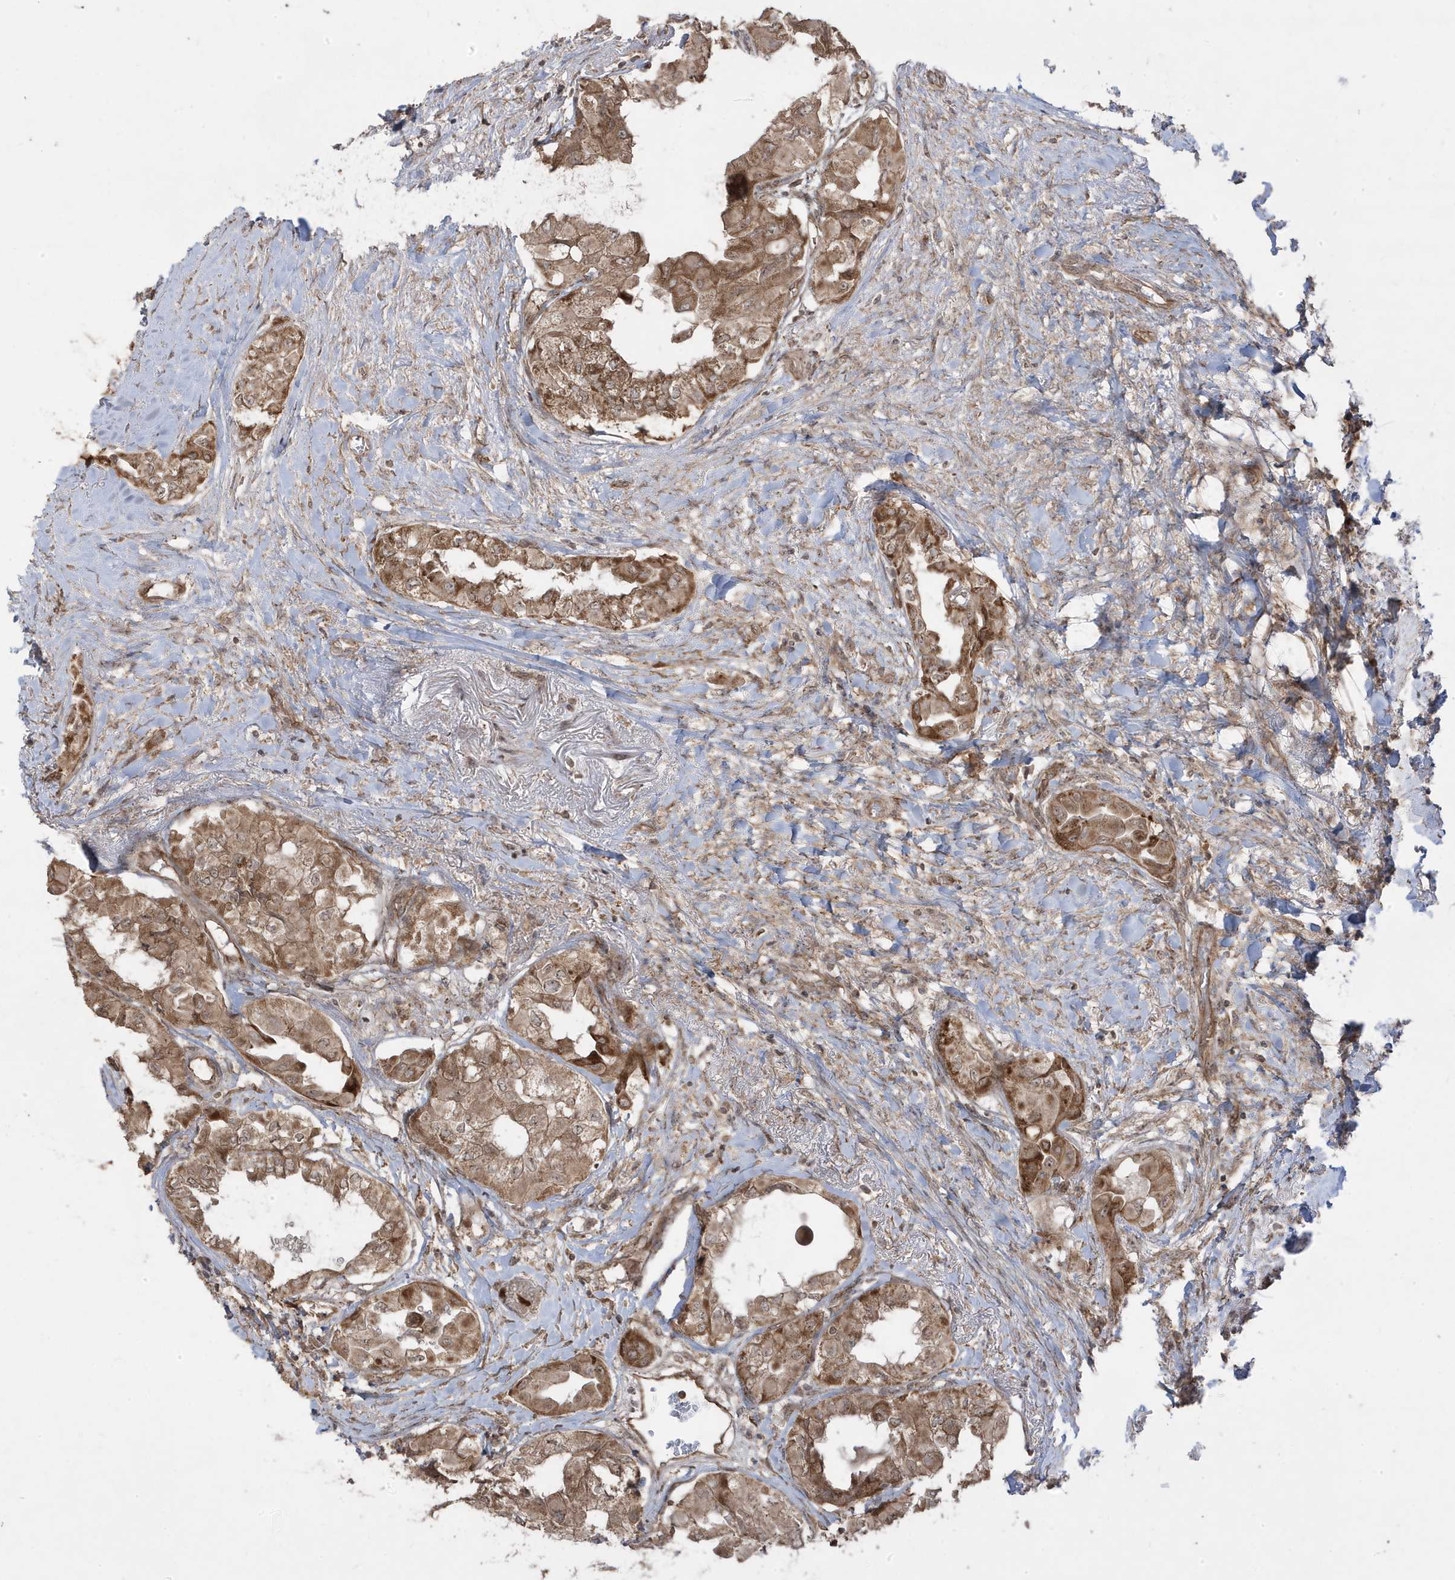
{"staining": {"intensity": "moderate", "quantity": ">75%", "location": "cytoplasmic/membranous"}, "tissue": "thyroid cancer", "cell_type": "Tumor cells", "image_type": "cancer", "snomed": [{"axis": "morphology", "description": "Papillary adenocarcinoma, NOS"}, {"axis": "topography", "description": "Thyroid gland"}], "caption": "A high-resolution photomicrograph shows immunohistochemistry staining of papillary adenocarcinoma (thyroid), which displays moderate cytoplasmic/membranous expression in approximately >75% of tumor cells.", "gene": "DNAJC12", "patient": {"sex": "female", "age": 59}}